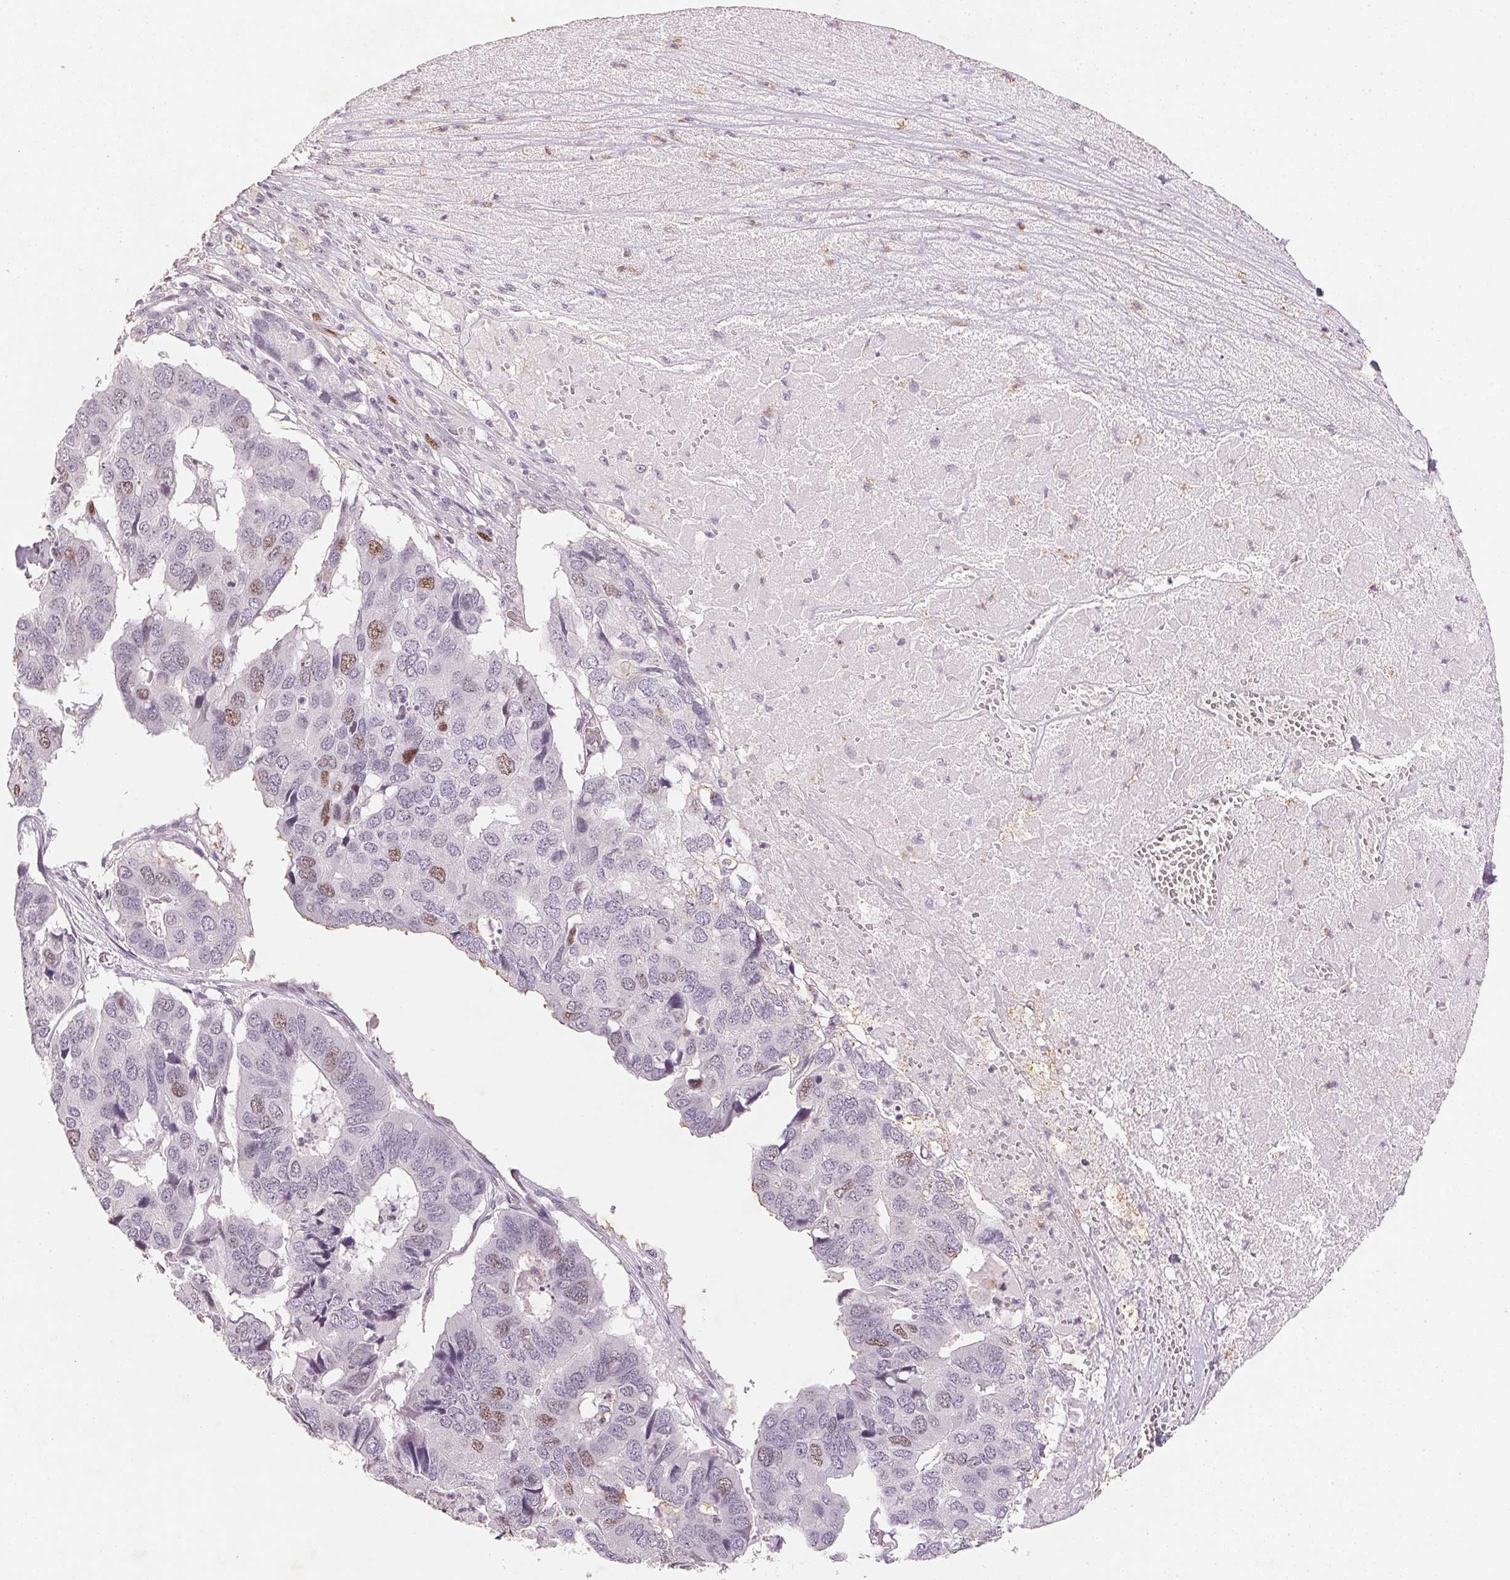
{"staining": {"intensity": "weak", "quantity": "<25%", "location": "nuclear"}, "tissue": "pancreatic cancer", "cell_type": "Tumor cells", "image_type": "cancer", "snomed": [{"axis": "morphology", "description": "Adenocarcinoma, NOS"}, {"axis": "topography", "description": "Pancreas"}], "caption": "Pancreatic adenocarcinoma was stained to show a protein in brown. There is no significant expression in tumor cells. (DAB (3,3'-diaminobenzidine) IHC visualized using brightfield microscopy, high magnification).", "gene": "SMTN", "patient": {"sex": "male", "age": 50}}